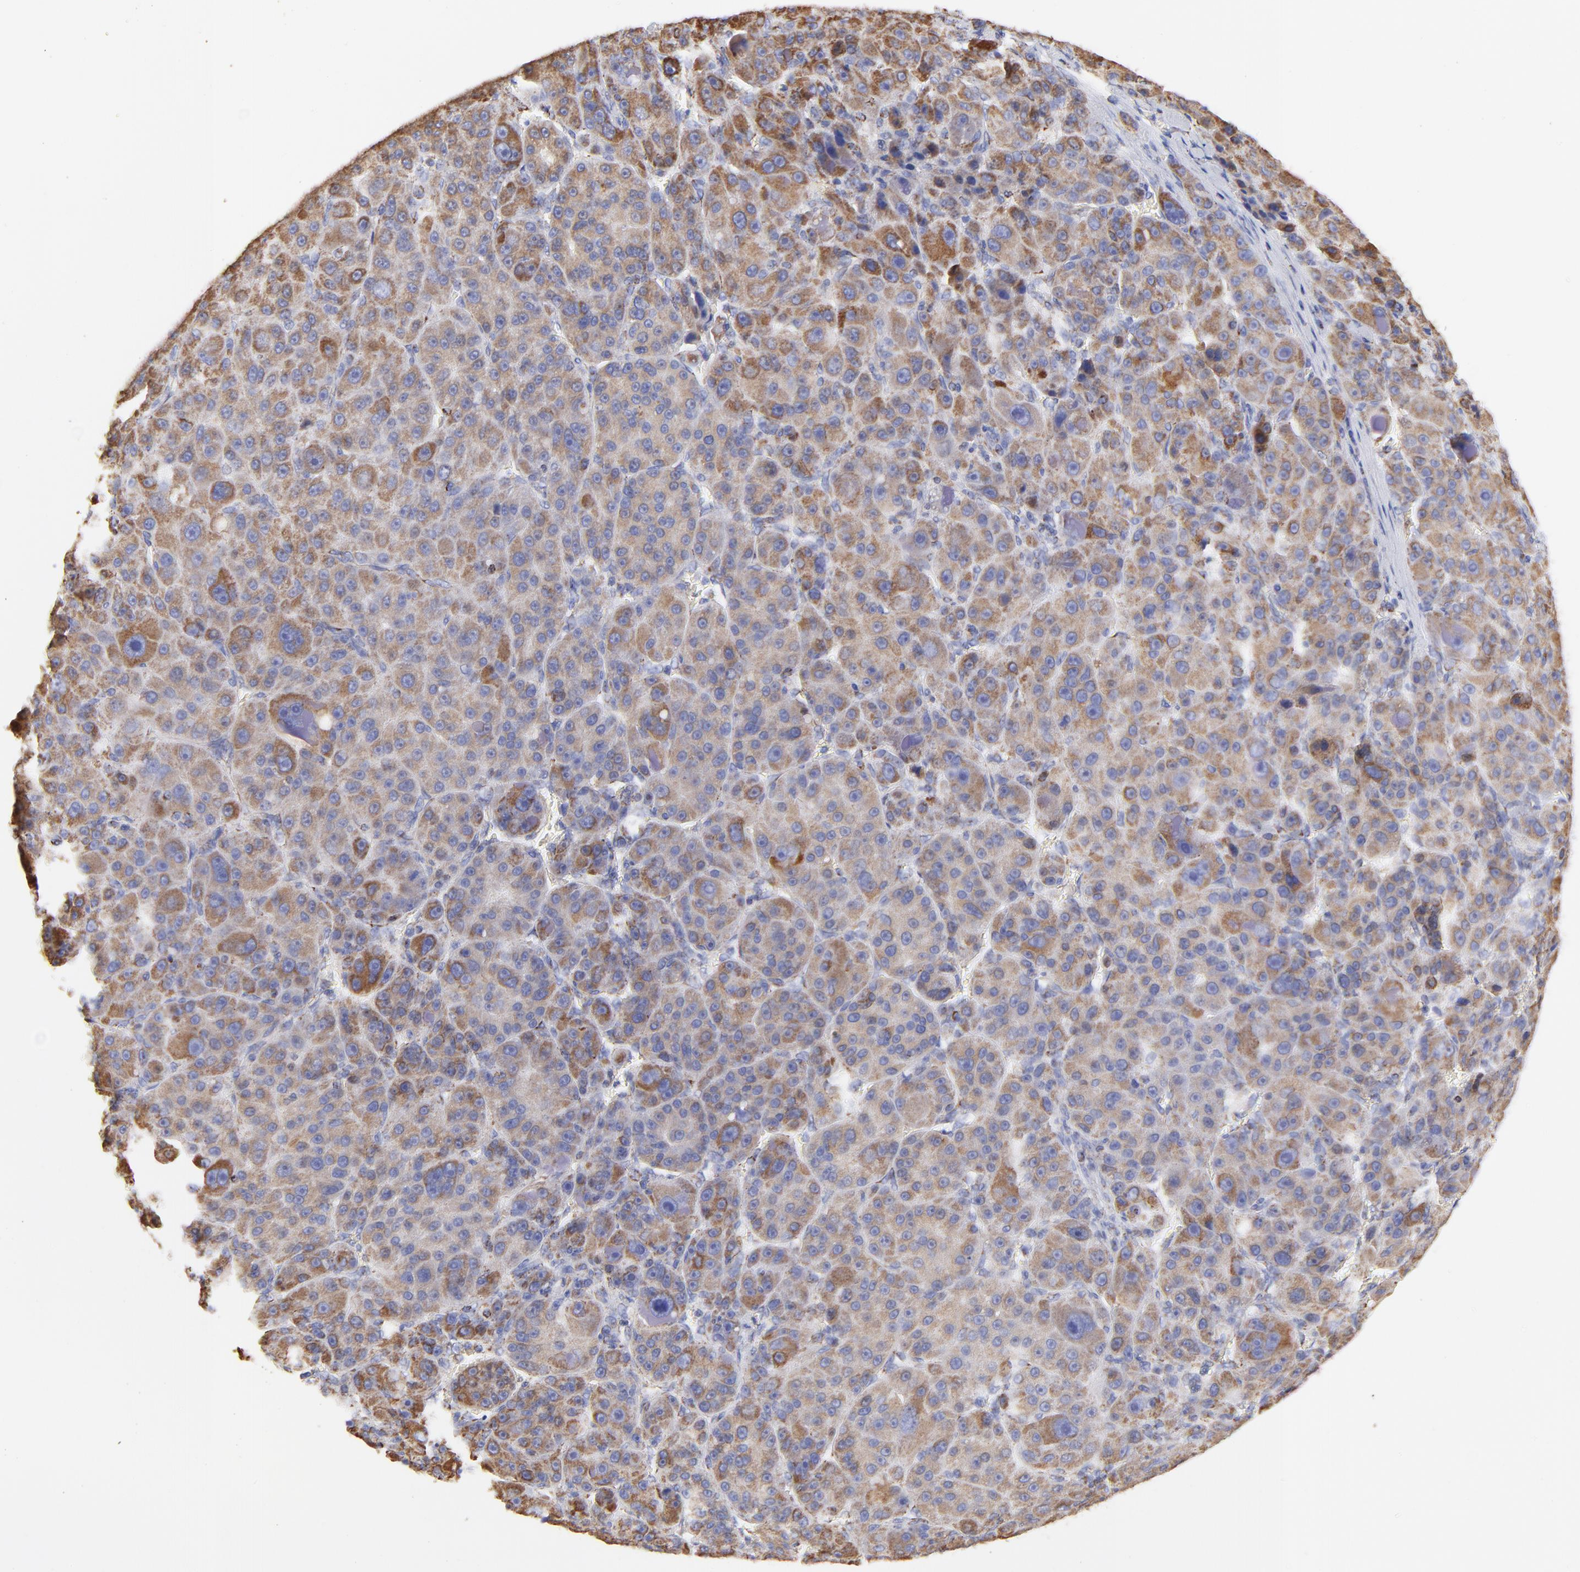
{"staining": {"intensity": "moderate", "quantity": ">75%", "location": "cytoplasmic/membranous"}, "tissue": "liver cancer", "cell_type": "Tumor cells", "image_type": "cancer", "snomed": [{"axis": "morphology", "description": "Carcinoma, Hepatocellular, NOS"}, {"axis": "topography", "description": "Liver"}], "caption": "Immunohistochemistry photomicrograph of neoplastic tissue: liver hepatocellular carcinoma stained using IHC shows medium levels of moderate protein expression localized specifically in the cytoplasmic/membranous of tumor cells, appearing as a cytoplasmic/membranous brown color.", "gene": "COX4I1", "patient": {"sex": "male", "age": 76}}